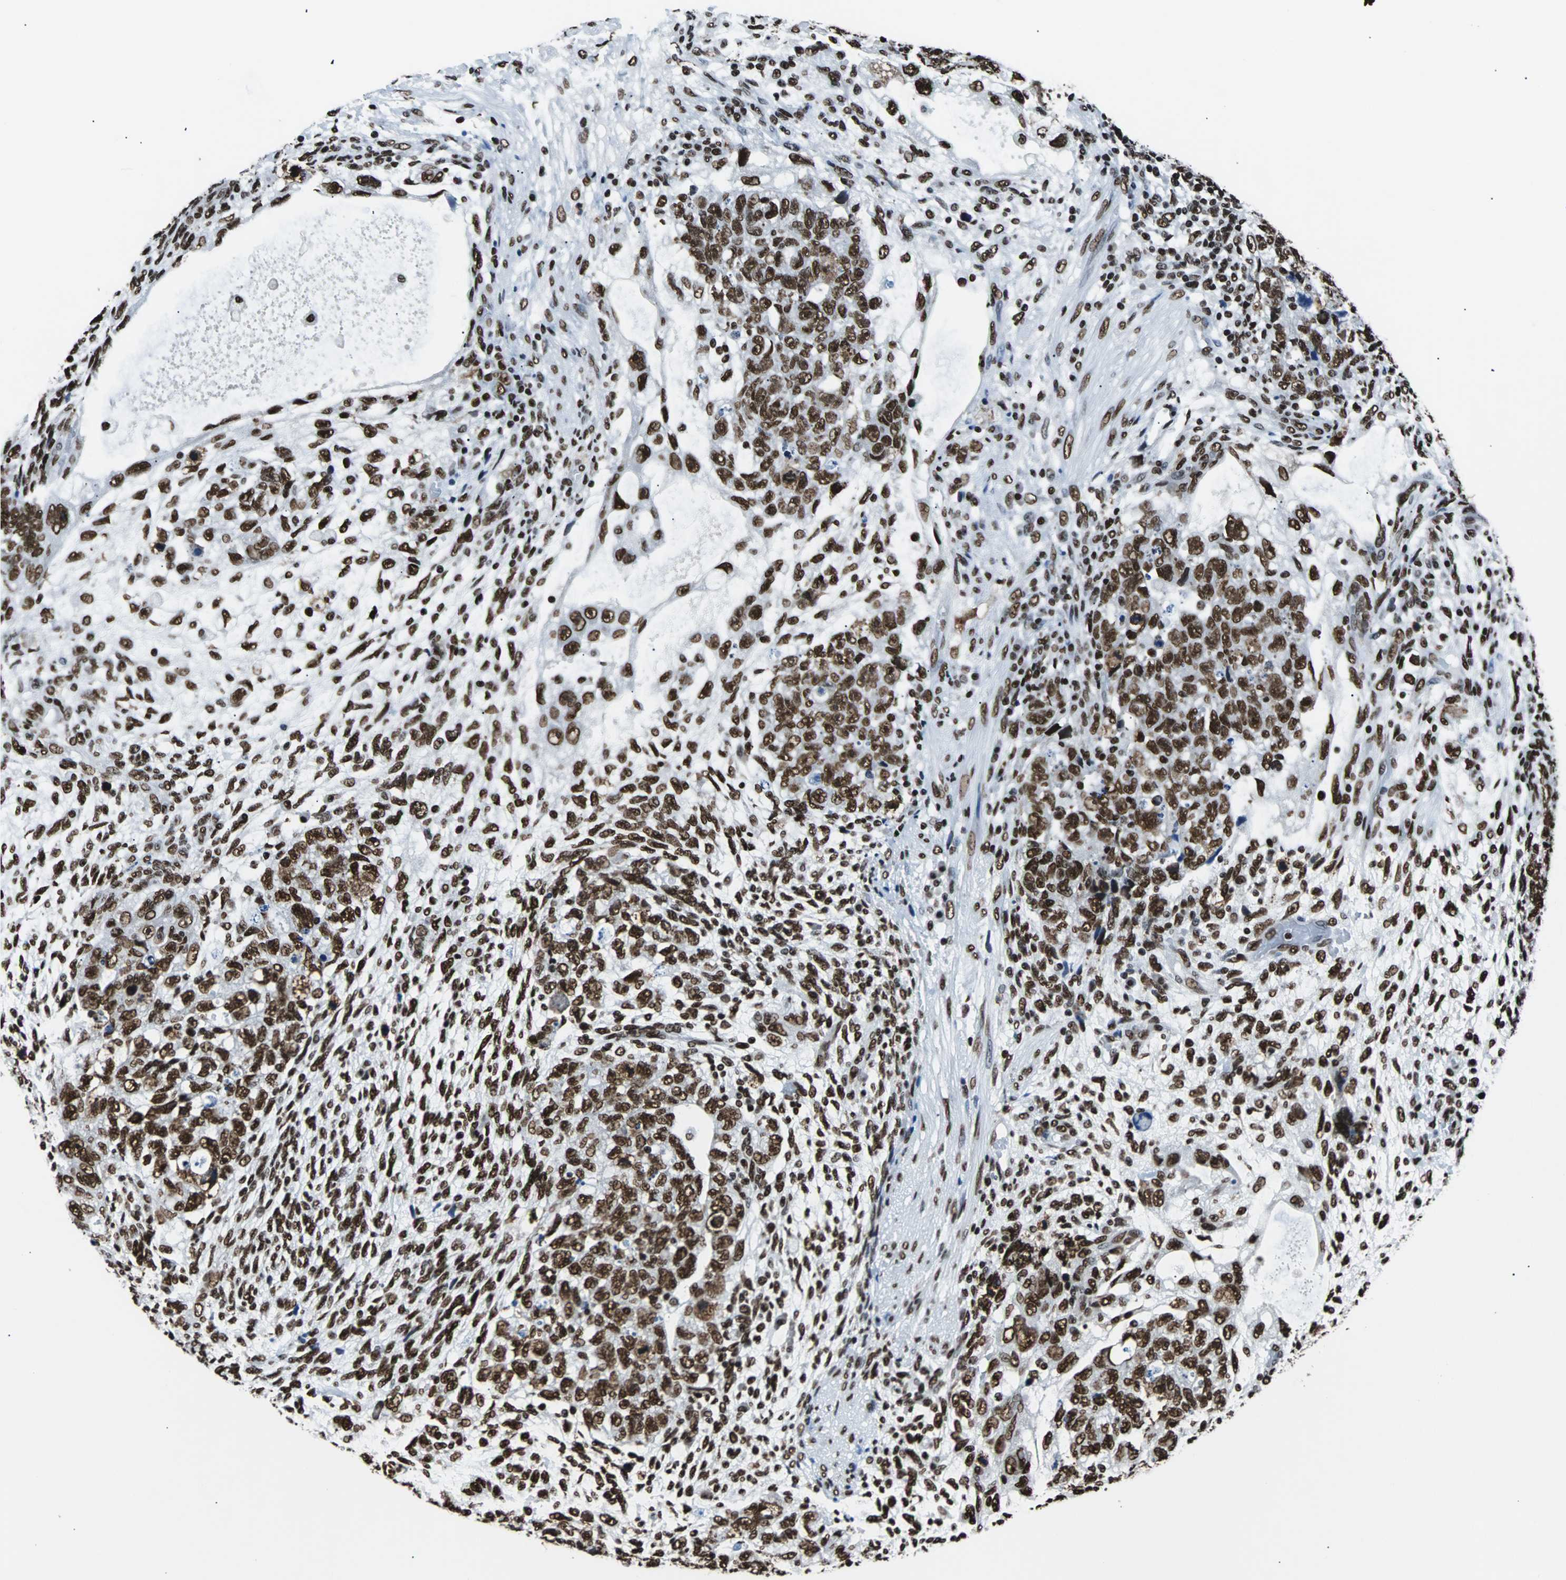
{"staining": {"intensity": "strong", "quantity": ">75%", "location": "nuclear"}, "tissue": "testis cancer", "cell_type": "Tumor cells", "image_type": "cancer", "snomed": [{"axis": "morphology", "description": "Normal tissue, NOS"}, {"axis": "morphology", "description": "Carcinoma, Embryonal, NOS"}, {"axis": "topography", "description": "Testis"}], "caption": "Strong nuclear positivity is identified in about >75% of tumor cells in testis embryonal carcinoma. (Brightfield microscopy of DAB IHC at high magnification).", "gene": "FUBP1", "patient": {"sex": "male", "age": 36}}